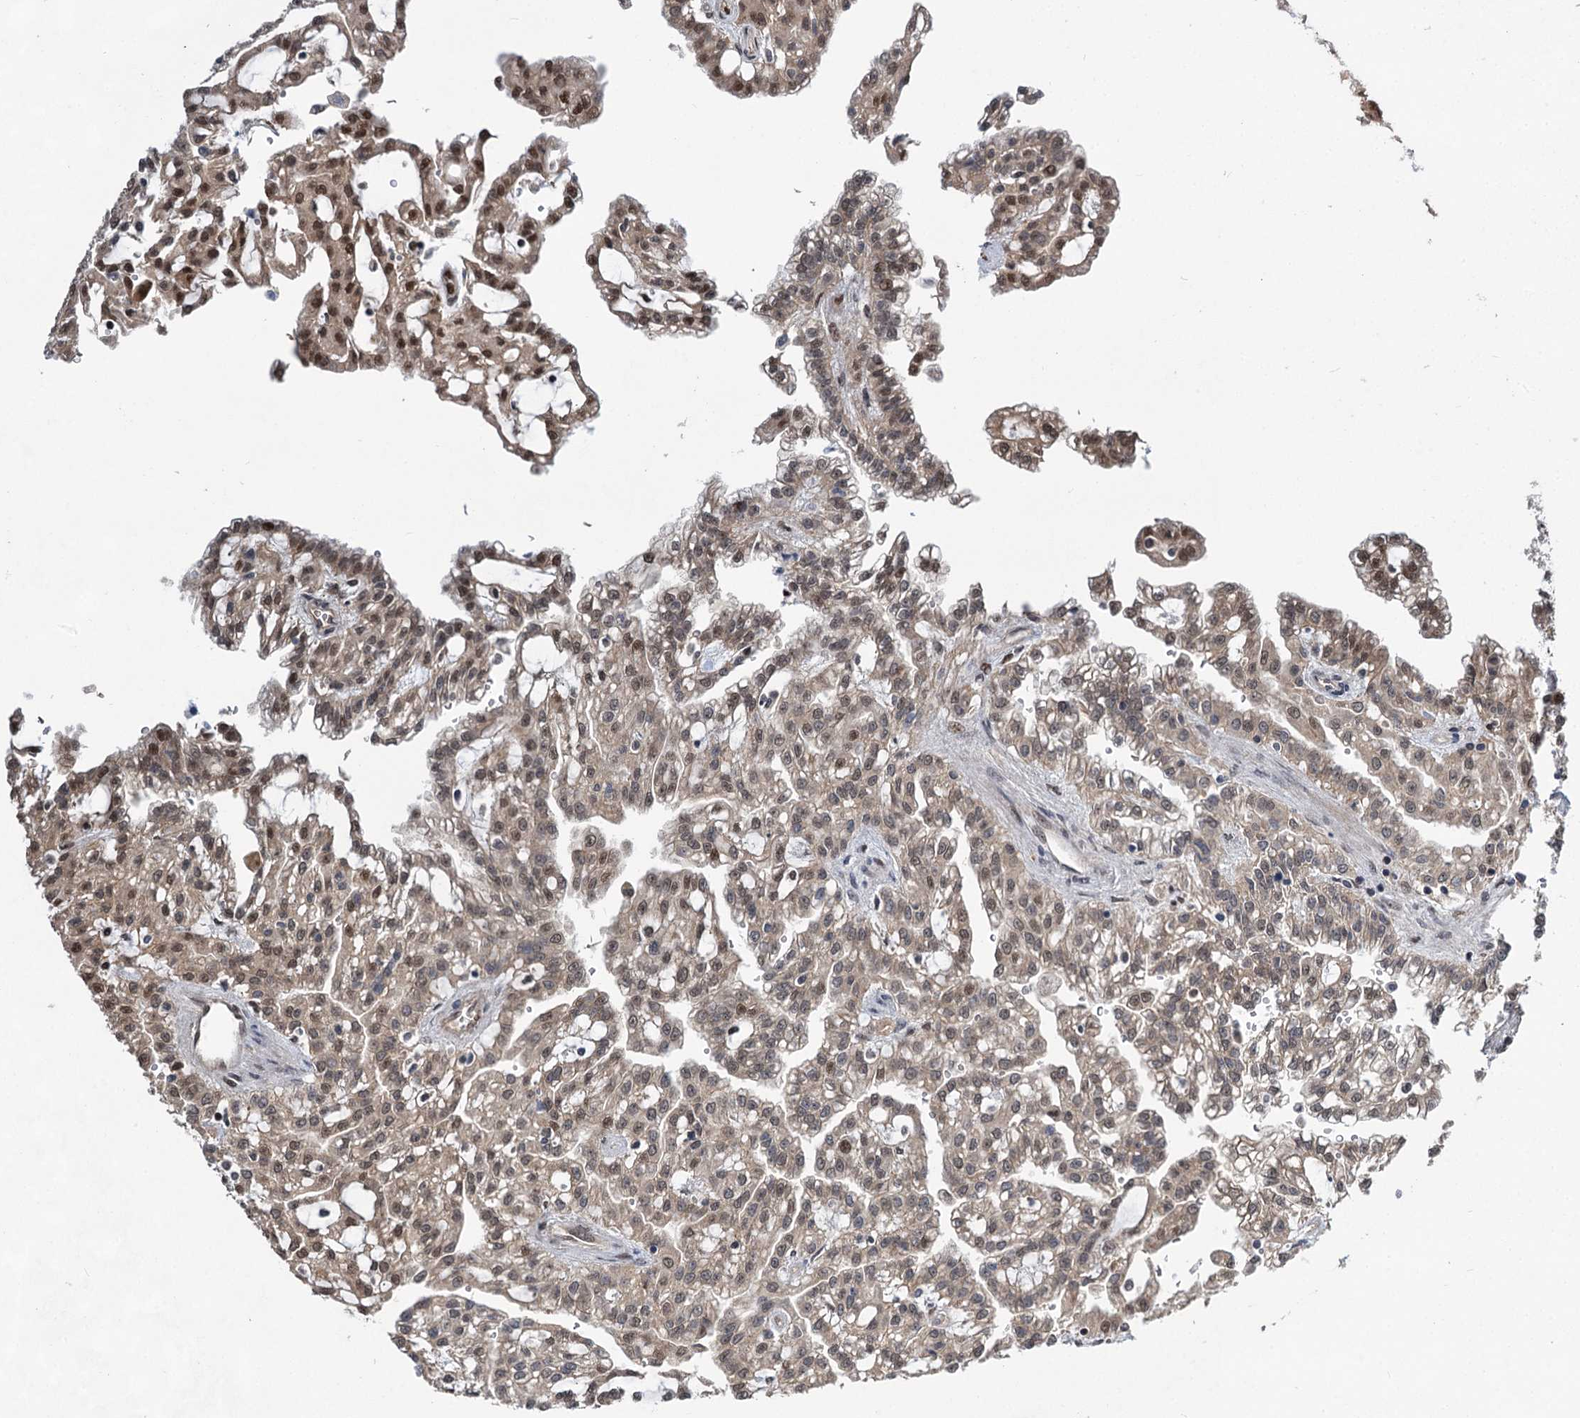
{"staining": {"intensity": "moderate", "quantity": ">75%", "location": "nuclear"}, "tissue": "renal cancer", "cell_type": "Tumor cells", "image_type": "cancer", "snomed": [{"axis": "morphology", "description": "Adenocarcinoma, NOS"}, {"axis": "topography", "description": "Kidney"}], "caption": "Immunohistochemistry (IHC) histopathology image of adenocarcinoma (renal) stained for a protein (brown), which shows medium levels of moderate nuclear expression in approximately >75% of tumor cells.", "gene": "GPBP1", "patient": {"sex": "male", "age": 63}}